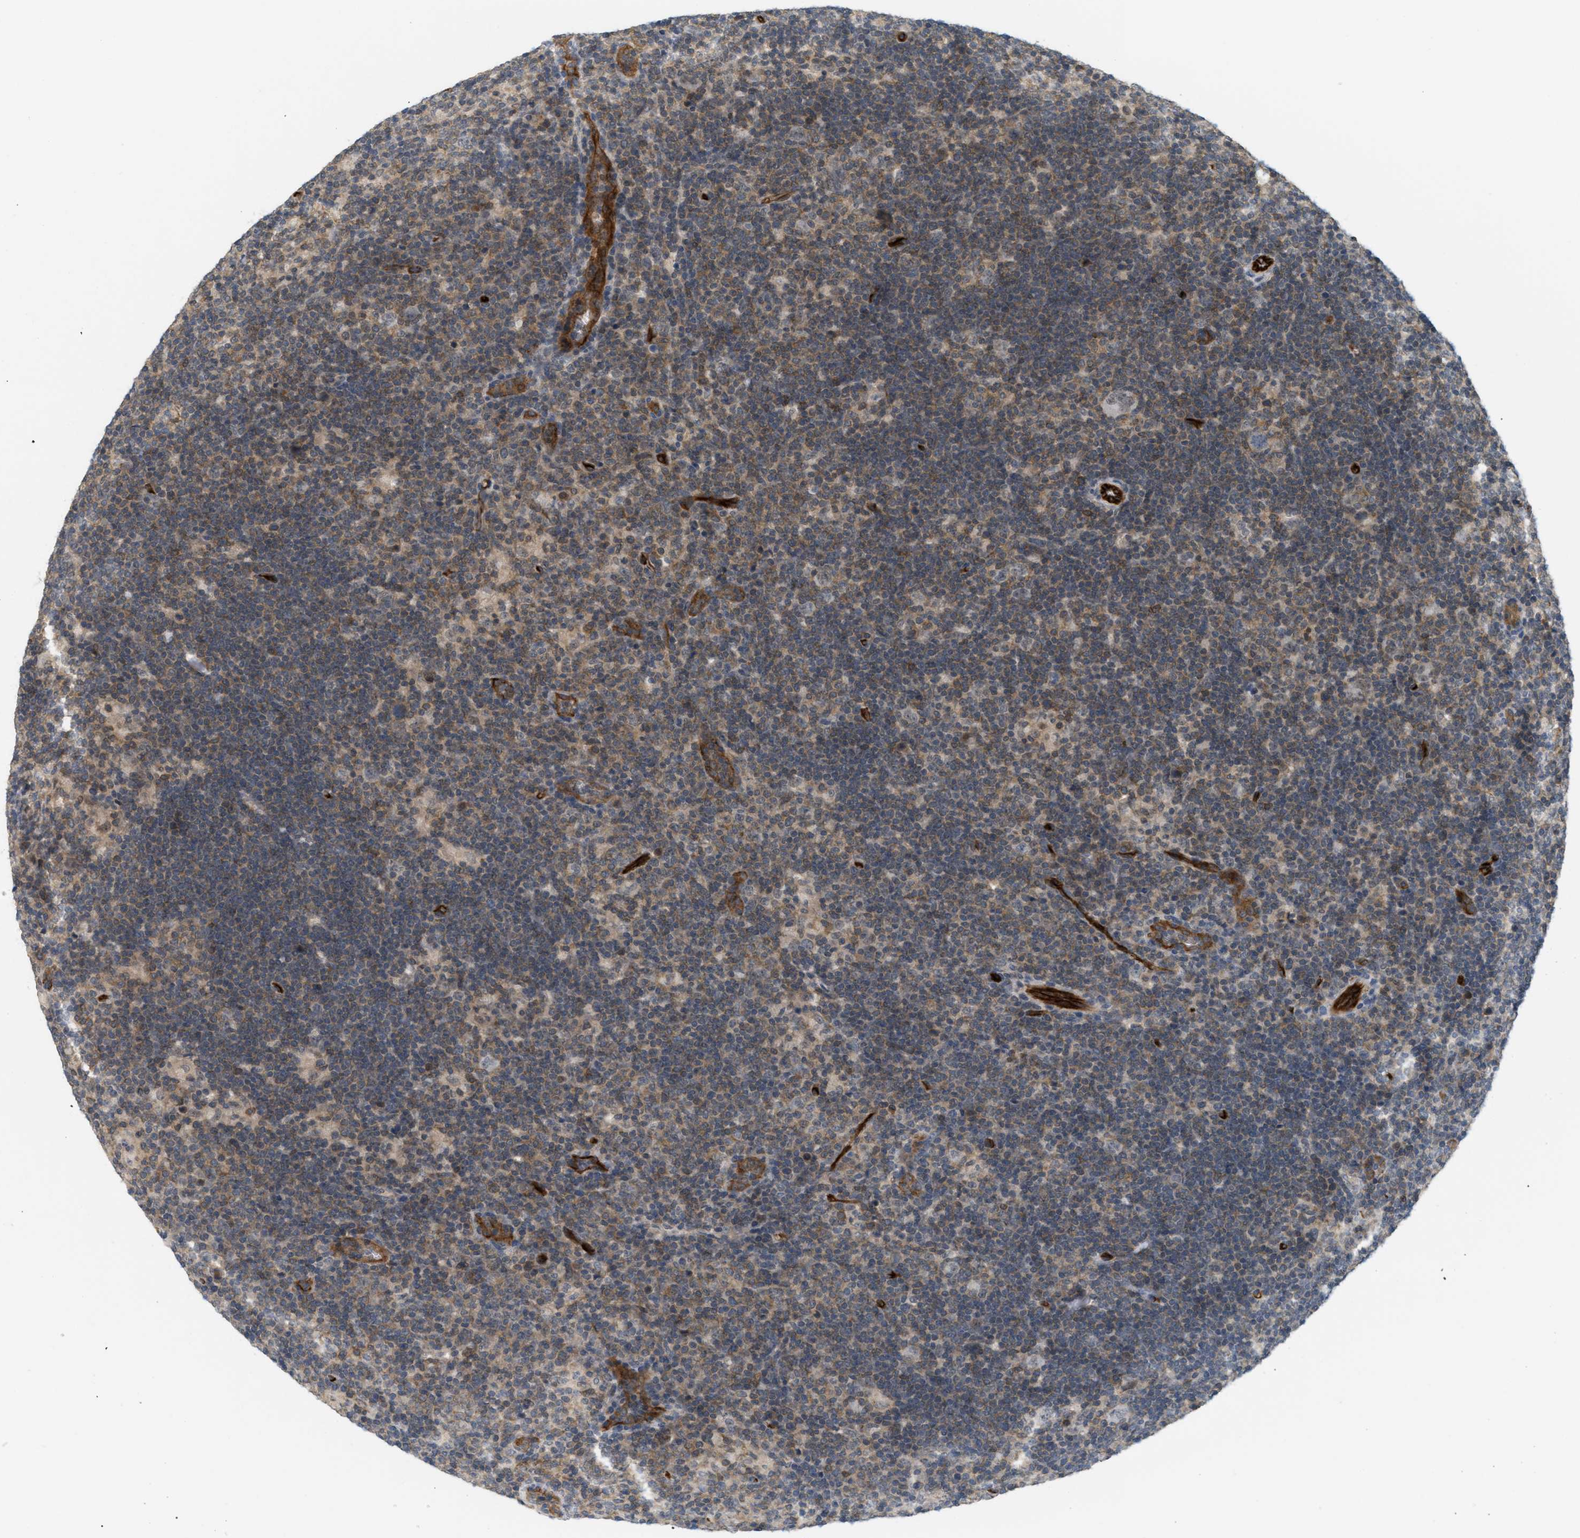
{"staining": {"intensity": "weak", "quantity": "<25%", "location": "cytoplasmic/membranous"}, "tissue": "lymphoma", "cell_type": "Tumor cells", "image_type": "cancer", "snomed": [{"axis": "morphology", "description": "Hodgkin's disease, NOS"}, {"axis": "topography", "description": "Lymph node"}], "caption": "This histopathology image is of Hodgkin's disease stained with IHC to label a protein in brown with the nuclei are counter-stained blue. There is no staining in tumor cells.", "gene": "PALMD", "patient": {"sex": "female", "age": 57}}